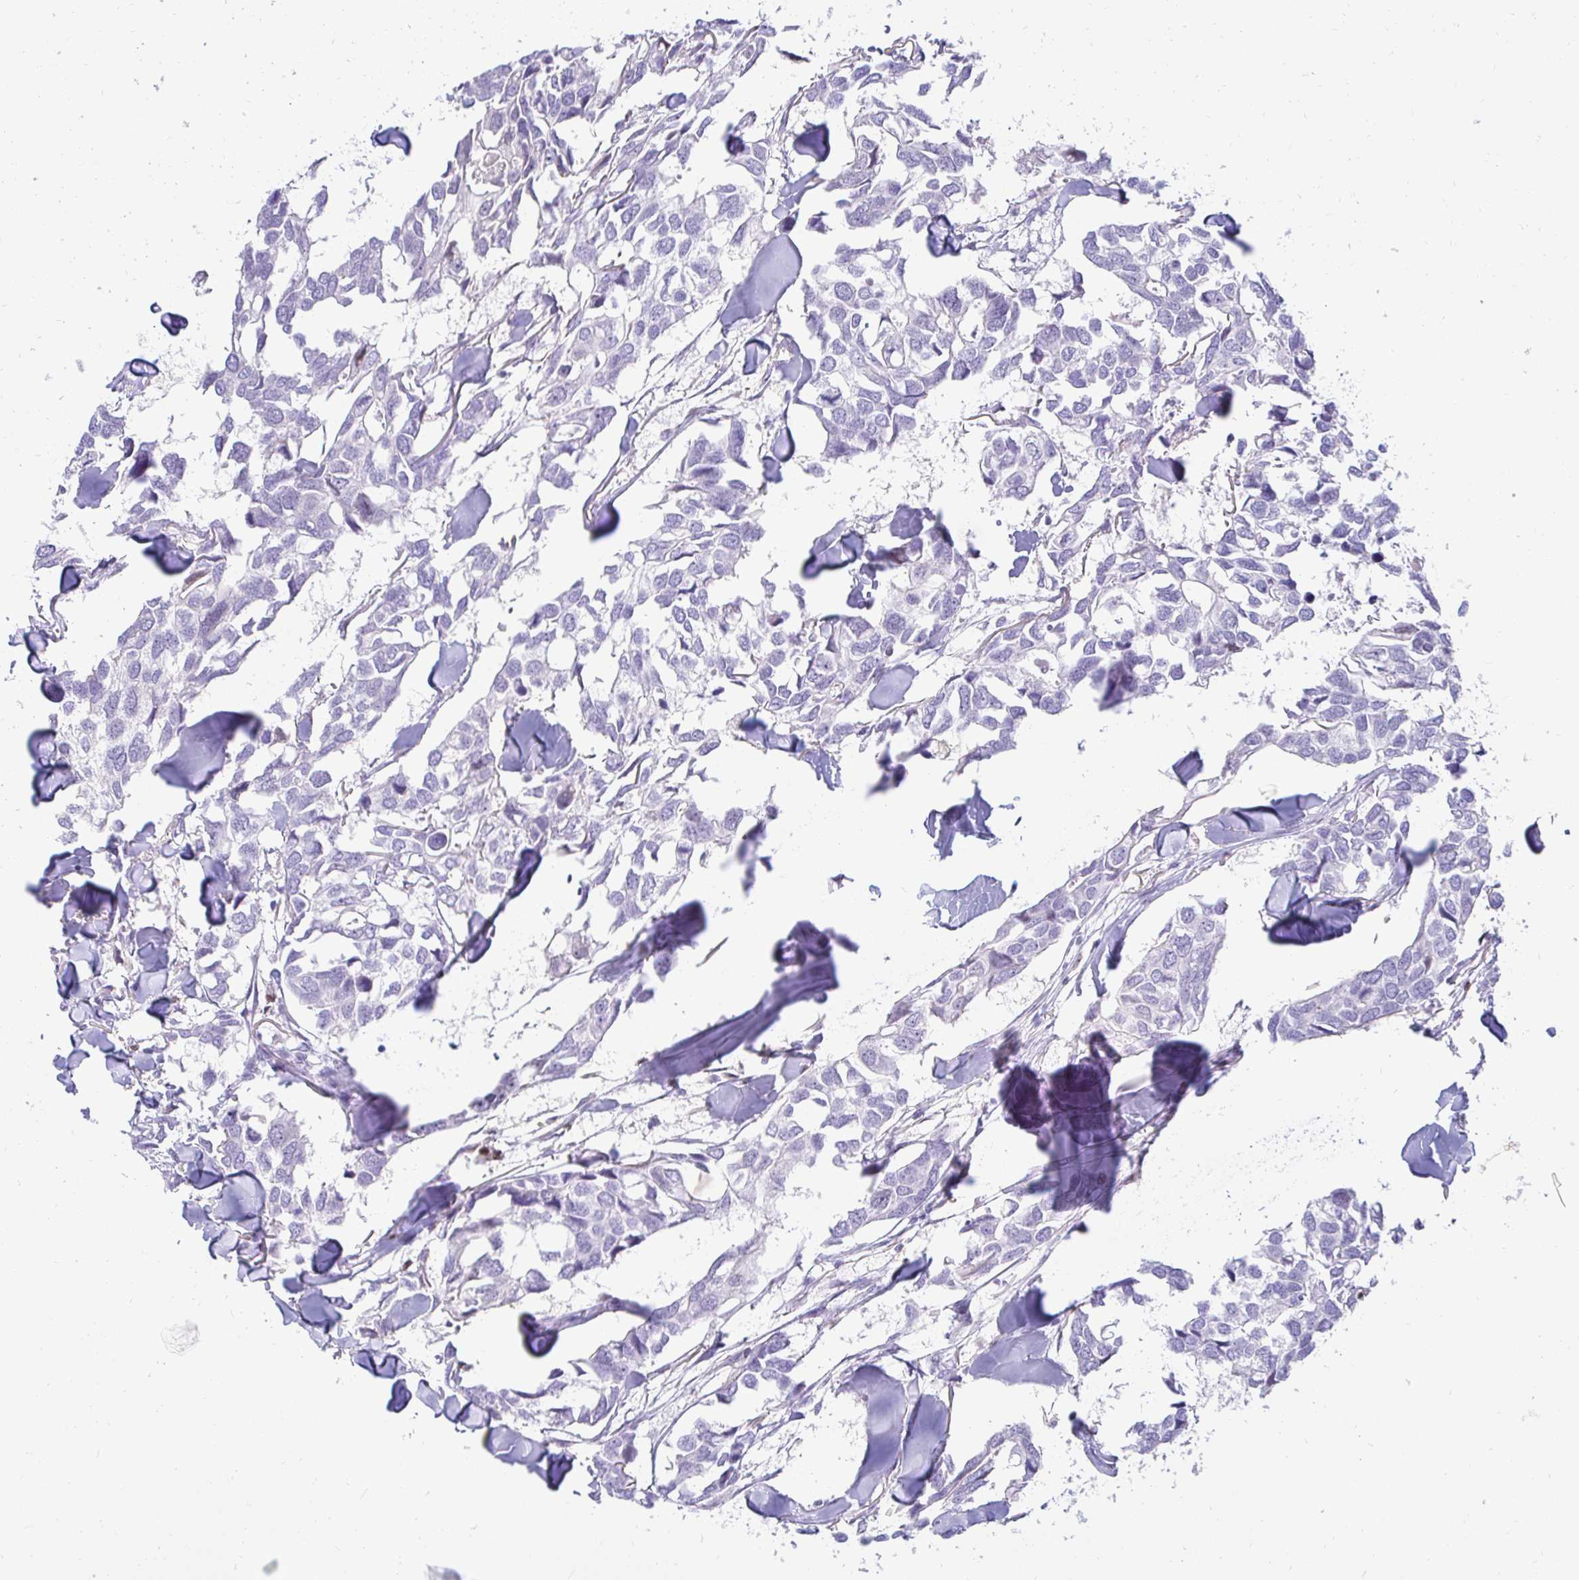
{"staining": {"intensity": "negative", "quantity": "none", "location": "none"}, "tissue": "breast cancer", "cell_type": "Tumor cells", "image_type": "cancer", "snomed": [{"axis": "morphology", "description": "Duct carcinoma"}, {"axis": "topography", "description": "Breast"}], "caption": "DAB immunohistochemical staining of human infiltrating ductal carcinoma (breast) shows no significant expression in tumor cells.", "gene": "CAPSL", "patient": {"sex": "female", "age": 83}}